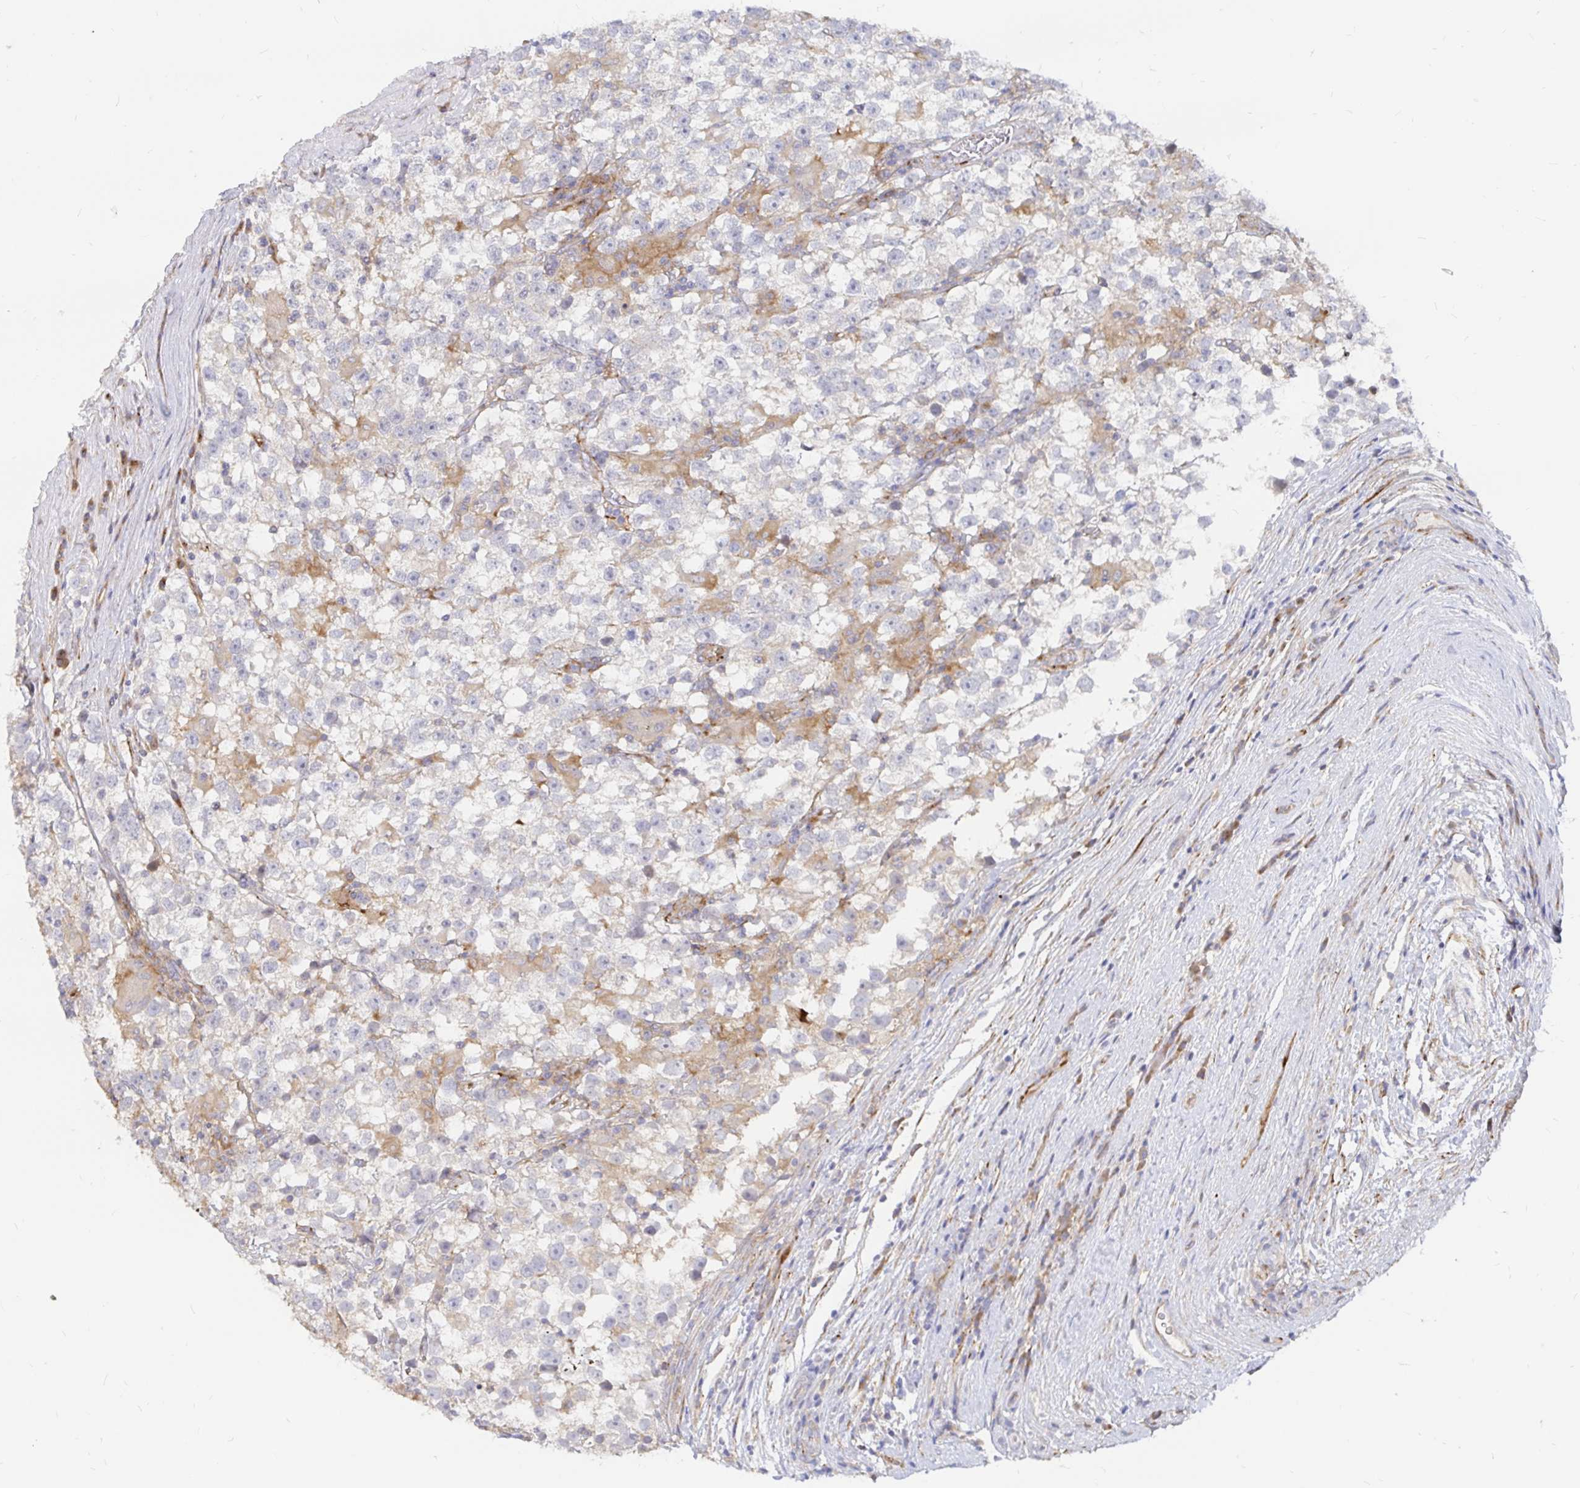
{"staining": {"intensity": "negative", "quantity": "none", "location": "none"}, "tissue": "testis cancer", "cell_type": "Tumor cells", "image_type": "cancer", "snomed": [{"axis": "morphology", "description": "Seminoma, NOS"}, {"axis": "topography", "description": "Testis"}], "caption": "This photomicrograph is of seminoma (testis) stained with immunohistochemistry (IHC) to label a protein in brown with the nuclei are counter-stained blue. There is no expression in tumor cells. Brightfield microscopy of immunohistochemistry (IHC) stained with DAB (brown) and hematoxylin (blue), captured at high magnification.", "gene": "KCTD19", "patient": {"sex": "male", "age": 31}}